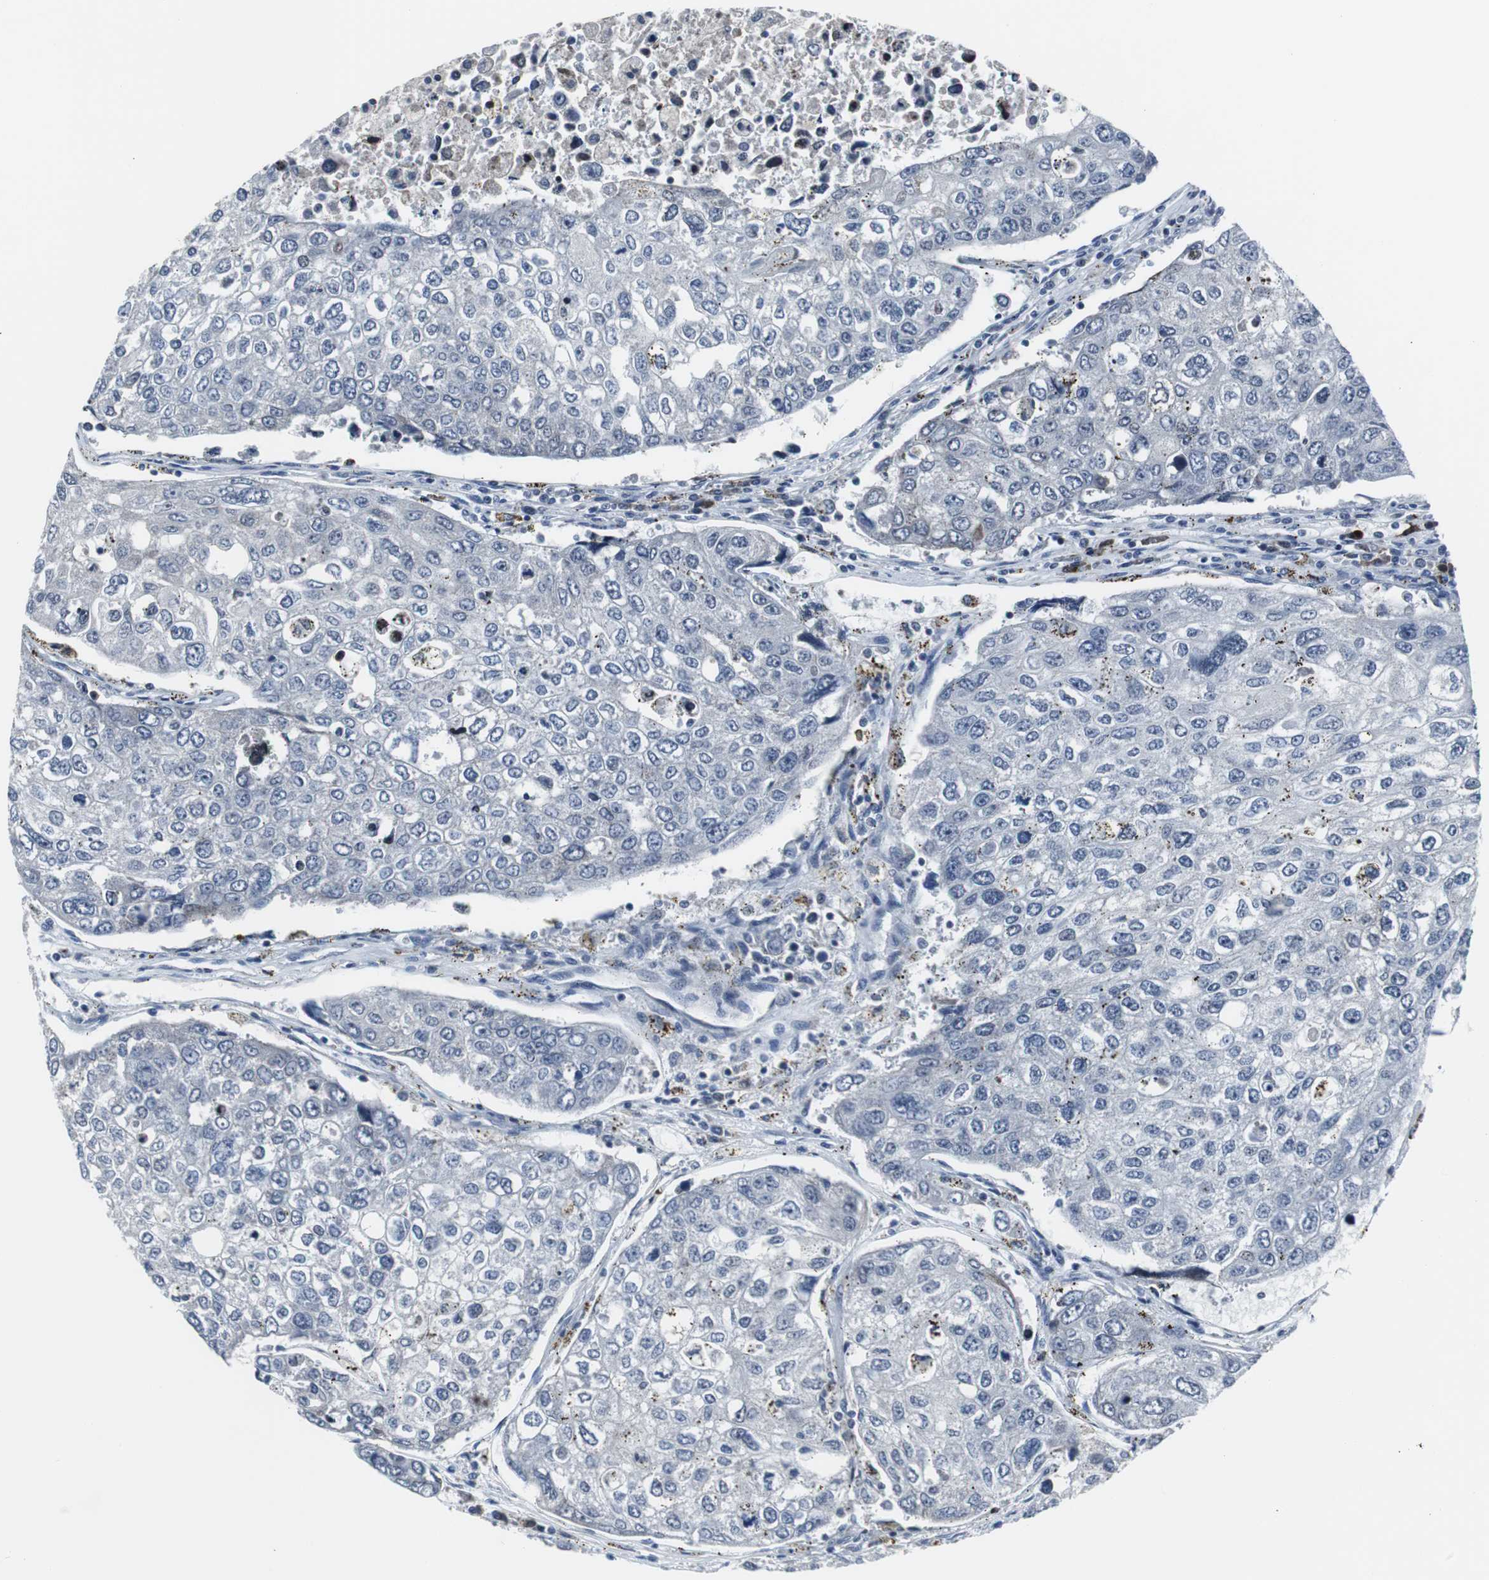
{"staining": {"intensity": "weak", "quantity": "<25%", "location": "cytoplasmic/membranous,nuclear"}, "tissue": "urothelial cancer", "cell_type": "Tumor cells", "image_type": "cancer", "snomed": [{"axis": "morphology", "description": "Urothelial carcinoma, High grade"}, {"axis": "topography", "description": "Lymph node"}, {"axis": "topography", "description": "Urinary bladder"}], "caption": "High-grade urothelial carcinoma was stained to show a protein in brown. There is no significant expression in tumor cells.", "gene": "DOK1", "patient": {"sex": "male", "age": 51}}